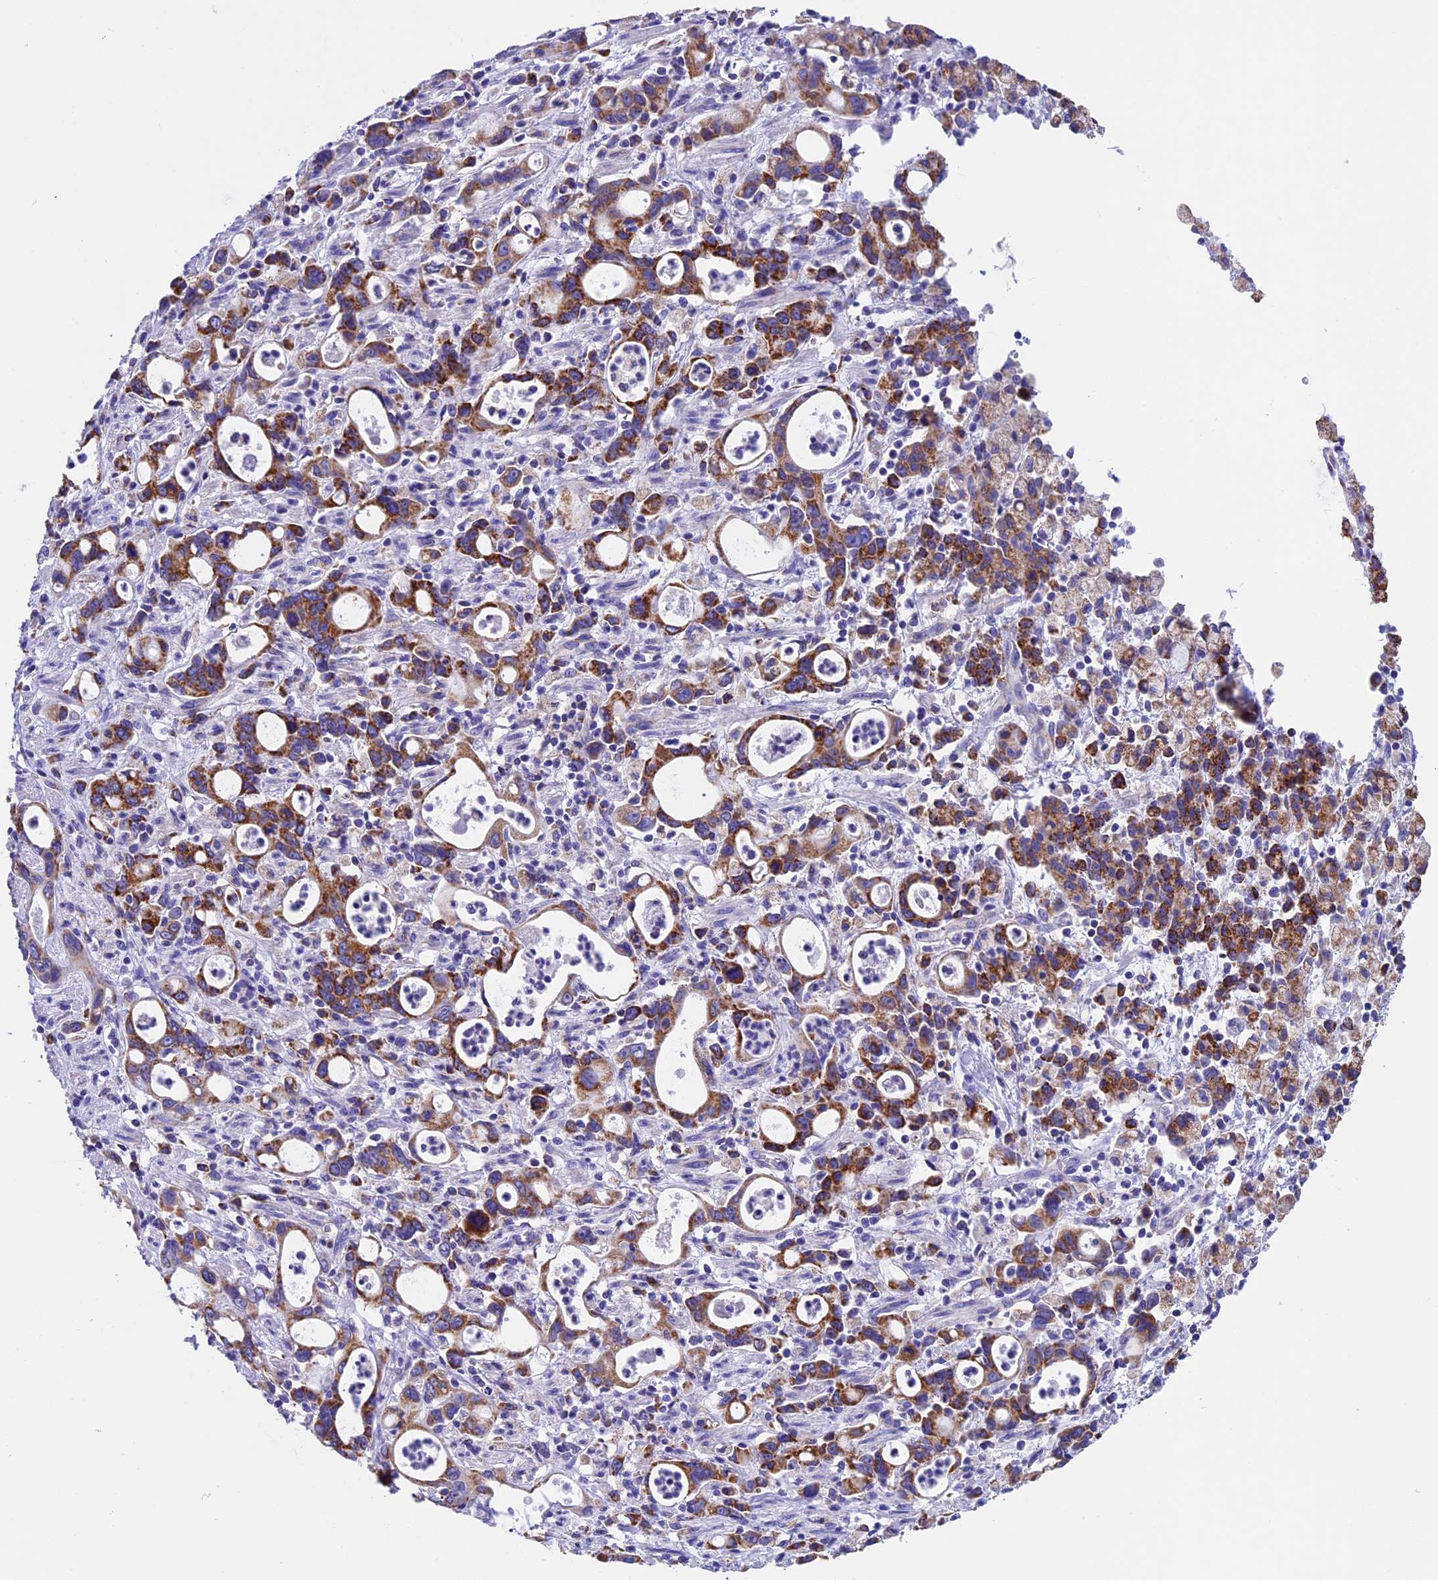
{"staining": {"intensity": "moderate", "quantity": "25%-75%", "location": "cytoplasmic/membranous"}, "tissue": "stomach cancer", "cell_type": "Tumor cells", "image_type": "cancer", "snomed": [{"axis": "morphology", "description": "Adenocarcinoma, NOS"}, {"axis": "topography", "description": "Stomach, lower"}], "caption": "Immunohistochemical staining of stomach cancer demonstrates moderate cytoplasmic/membranous protein positivity in approximately 25%-75% of tumor cells.", "gene": "SLC8B1", "patient": {"sex": "female", "age": 43}}